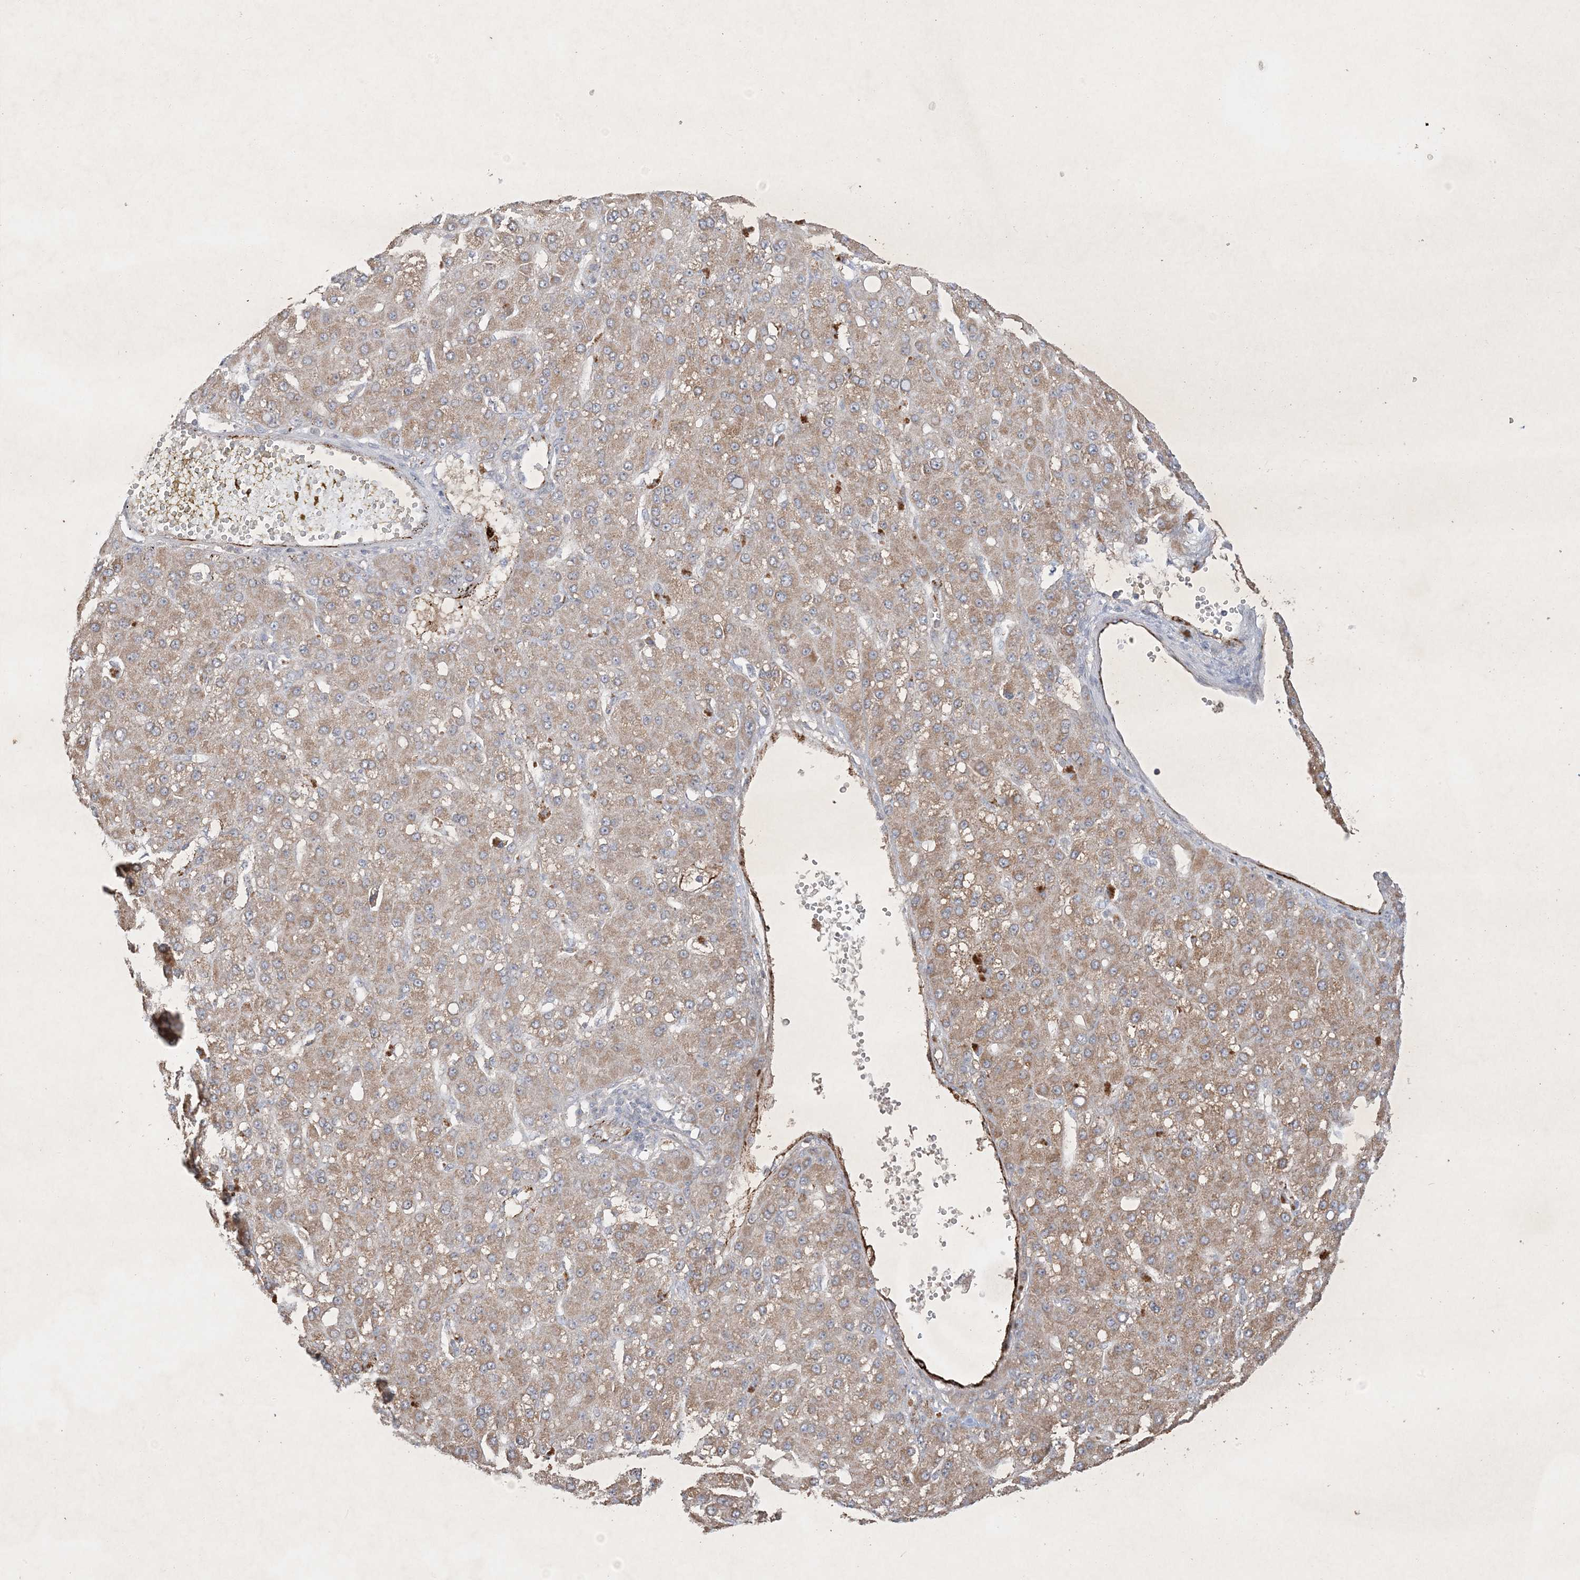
{"staining": {"intensity": "weak", "quantity": ">75%", "location": "cytoplasmic/membranous"}, "tissue": "liver cancer", "cell_type": "Tumor cells", "image_type": "cancer", "snomed": [{"axis": "morphology", "description": "Carcinoma, Hepatocellular, NOS"}, {"axis": "topography", "description": "Liver"}], "caption": "IHC histopathology image of neoplastic tissue: human liver cancer stained using immunohistochemistry (IHC) exhibits low levels of weak protein expression localized specifically in the cytoplasmic/membranous of tumor cells, appearing as a cytoplasmic/membranous brown color.", "gene": "PRSS36", "patient": {"sex": "male", "age": 67}}